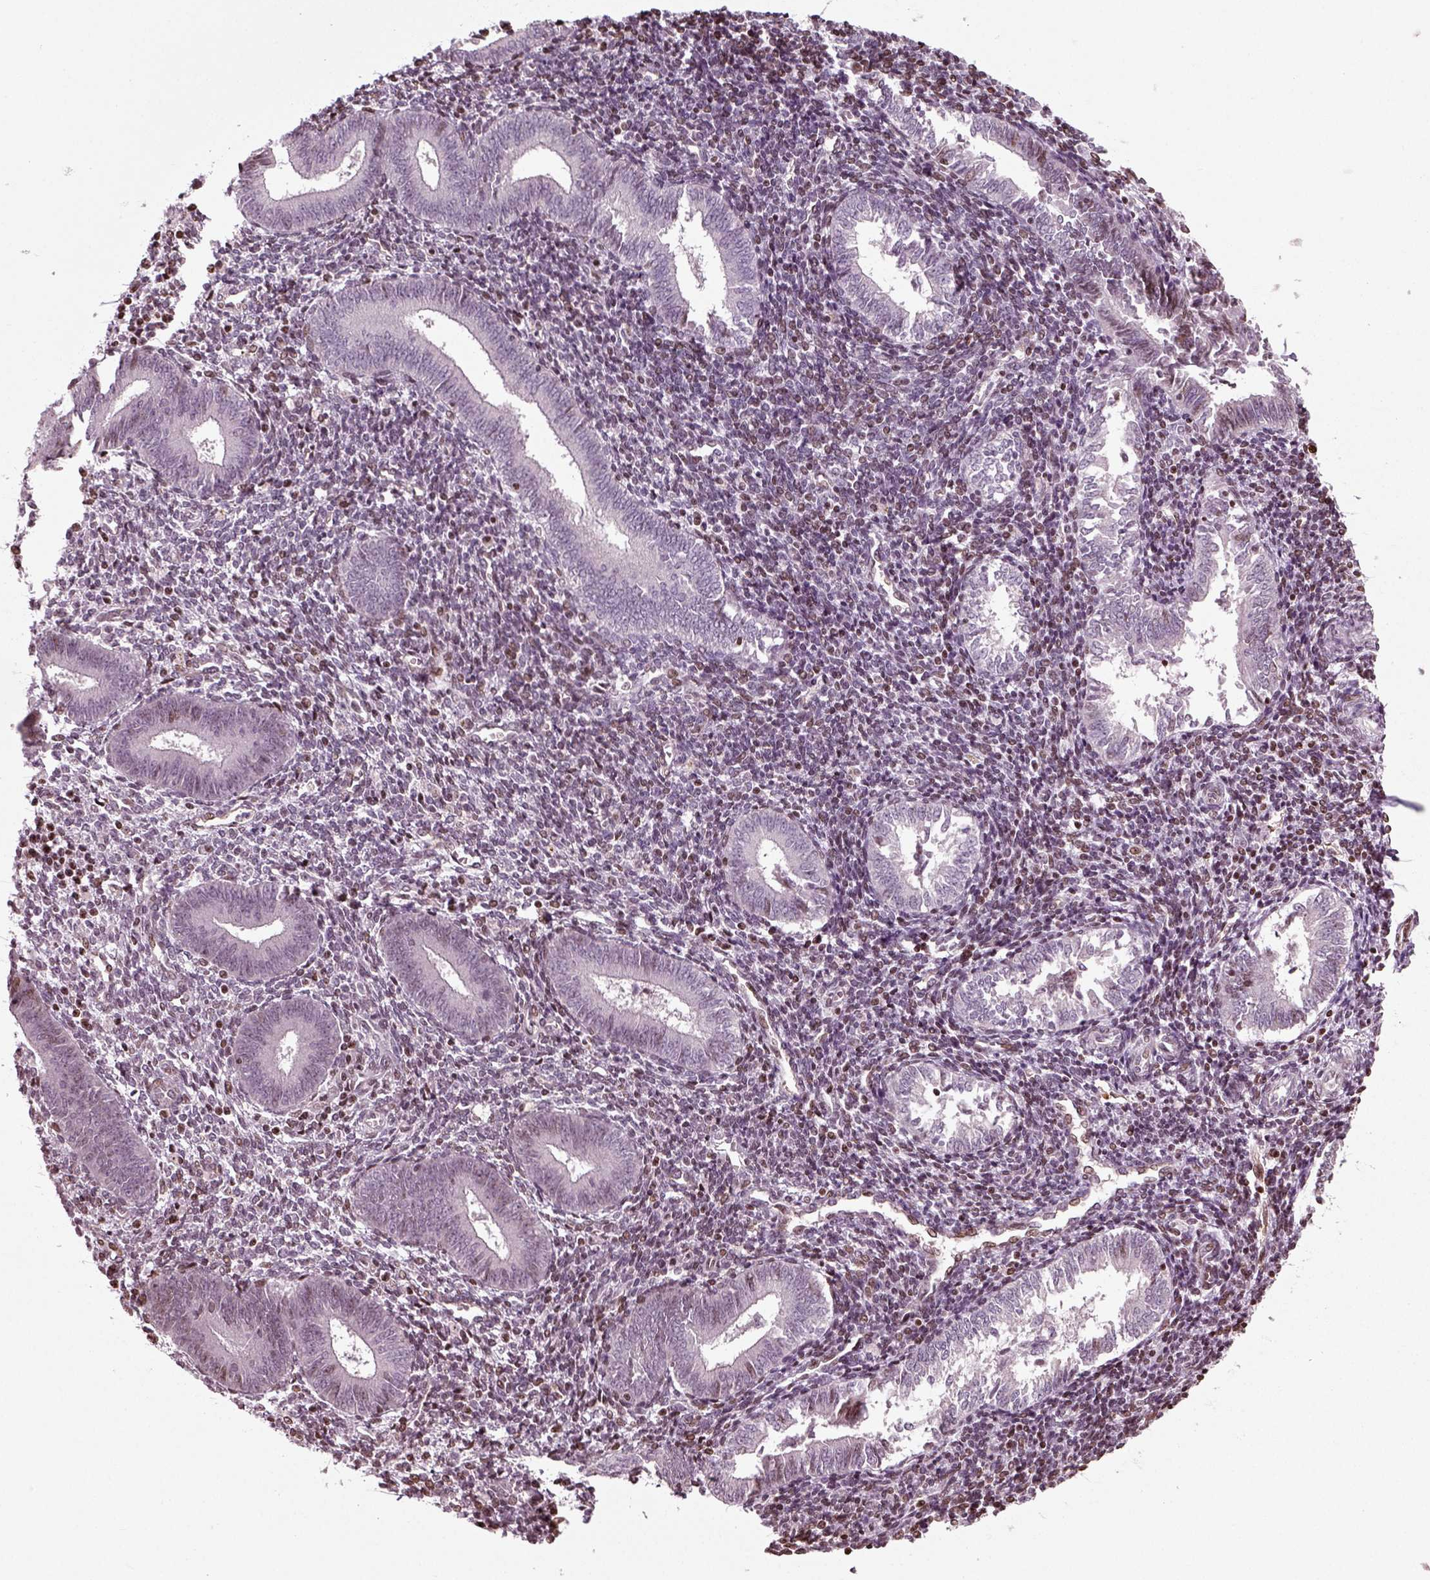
{"staining": {"intensity": "moderate", "quantity": "<25%", "location": "nuclear"}, "tissue": "endometrium", "cell_type": "Cells in endometrial stroma", "image_type": "normal", "snomed": [{"axis": "morphology", "description": "Normal tissue, NOS"}, {"axis": "topography", "description": "Endometrium"}], "caption": "Protein staining shows moderate nuclear positivity in approximately <25% of cells in endometrial stroma in unremarkable endometrium. (Brightfield microscopy of DAB IHC at high magnification).", "gene": "HEYL", "patient": {"sex": "female", "age": 25}}